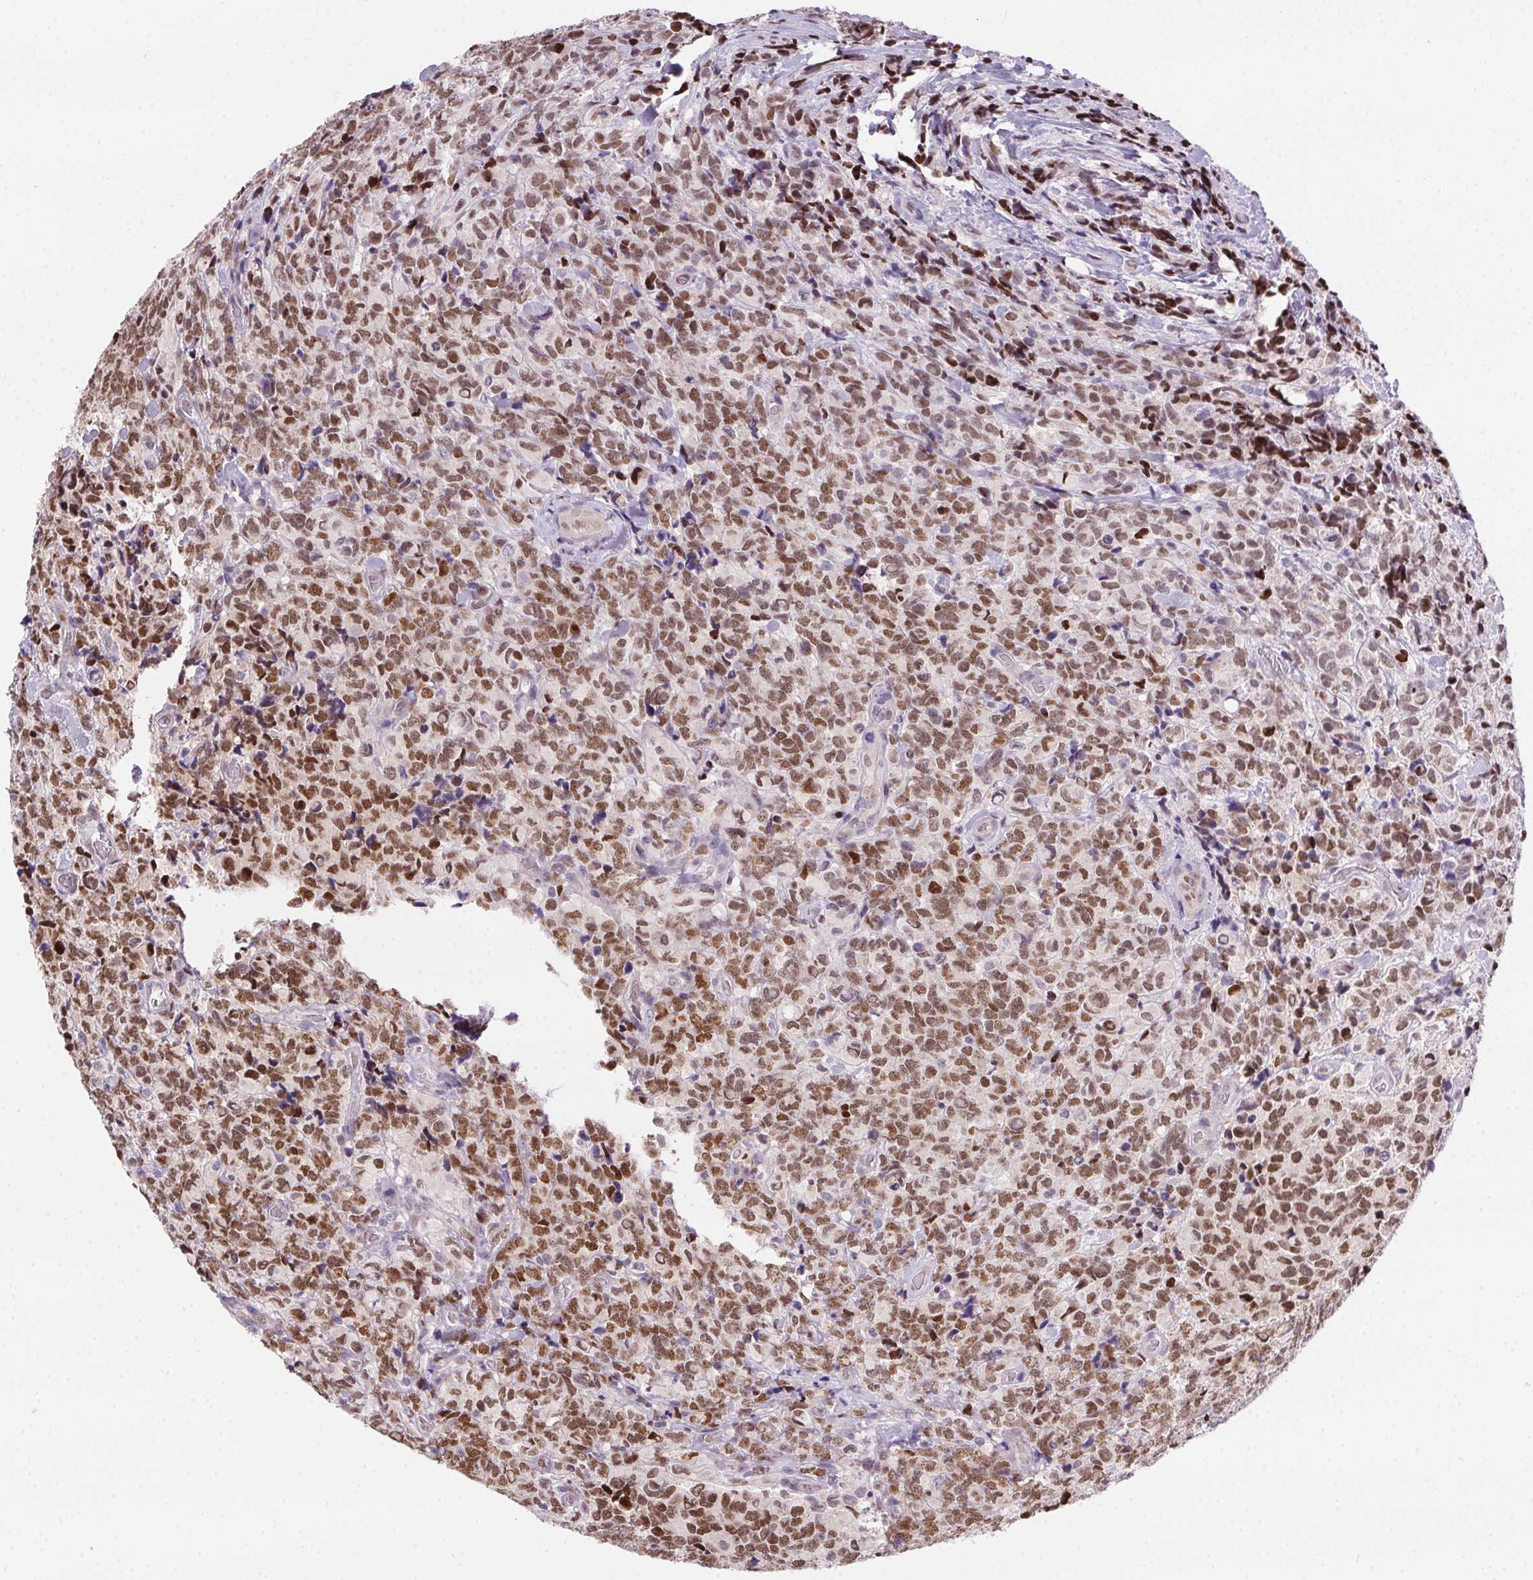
{"staining": {"intensity": "moderate", "quantity": ">75%", "location": "nuclear"}, "tissue": "glioma", "cell_type": "Tumor cells", "image_type": "cancer", "snomed": [{"axis": "morphology", "description": "Glioma, malignant, High grade"}, {"axis": "topography", "description": "Brain"}], "caption": "Moderate nuclear staining is seen in approximately >75% of tumor cells in glioma.", "gene": "SP9", "patient": {"sex": "male", "age": 39}}